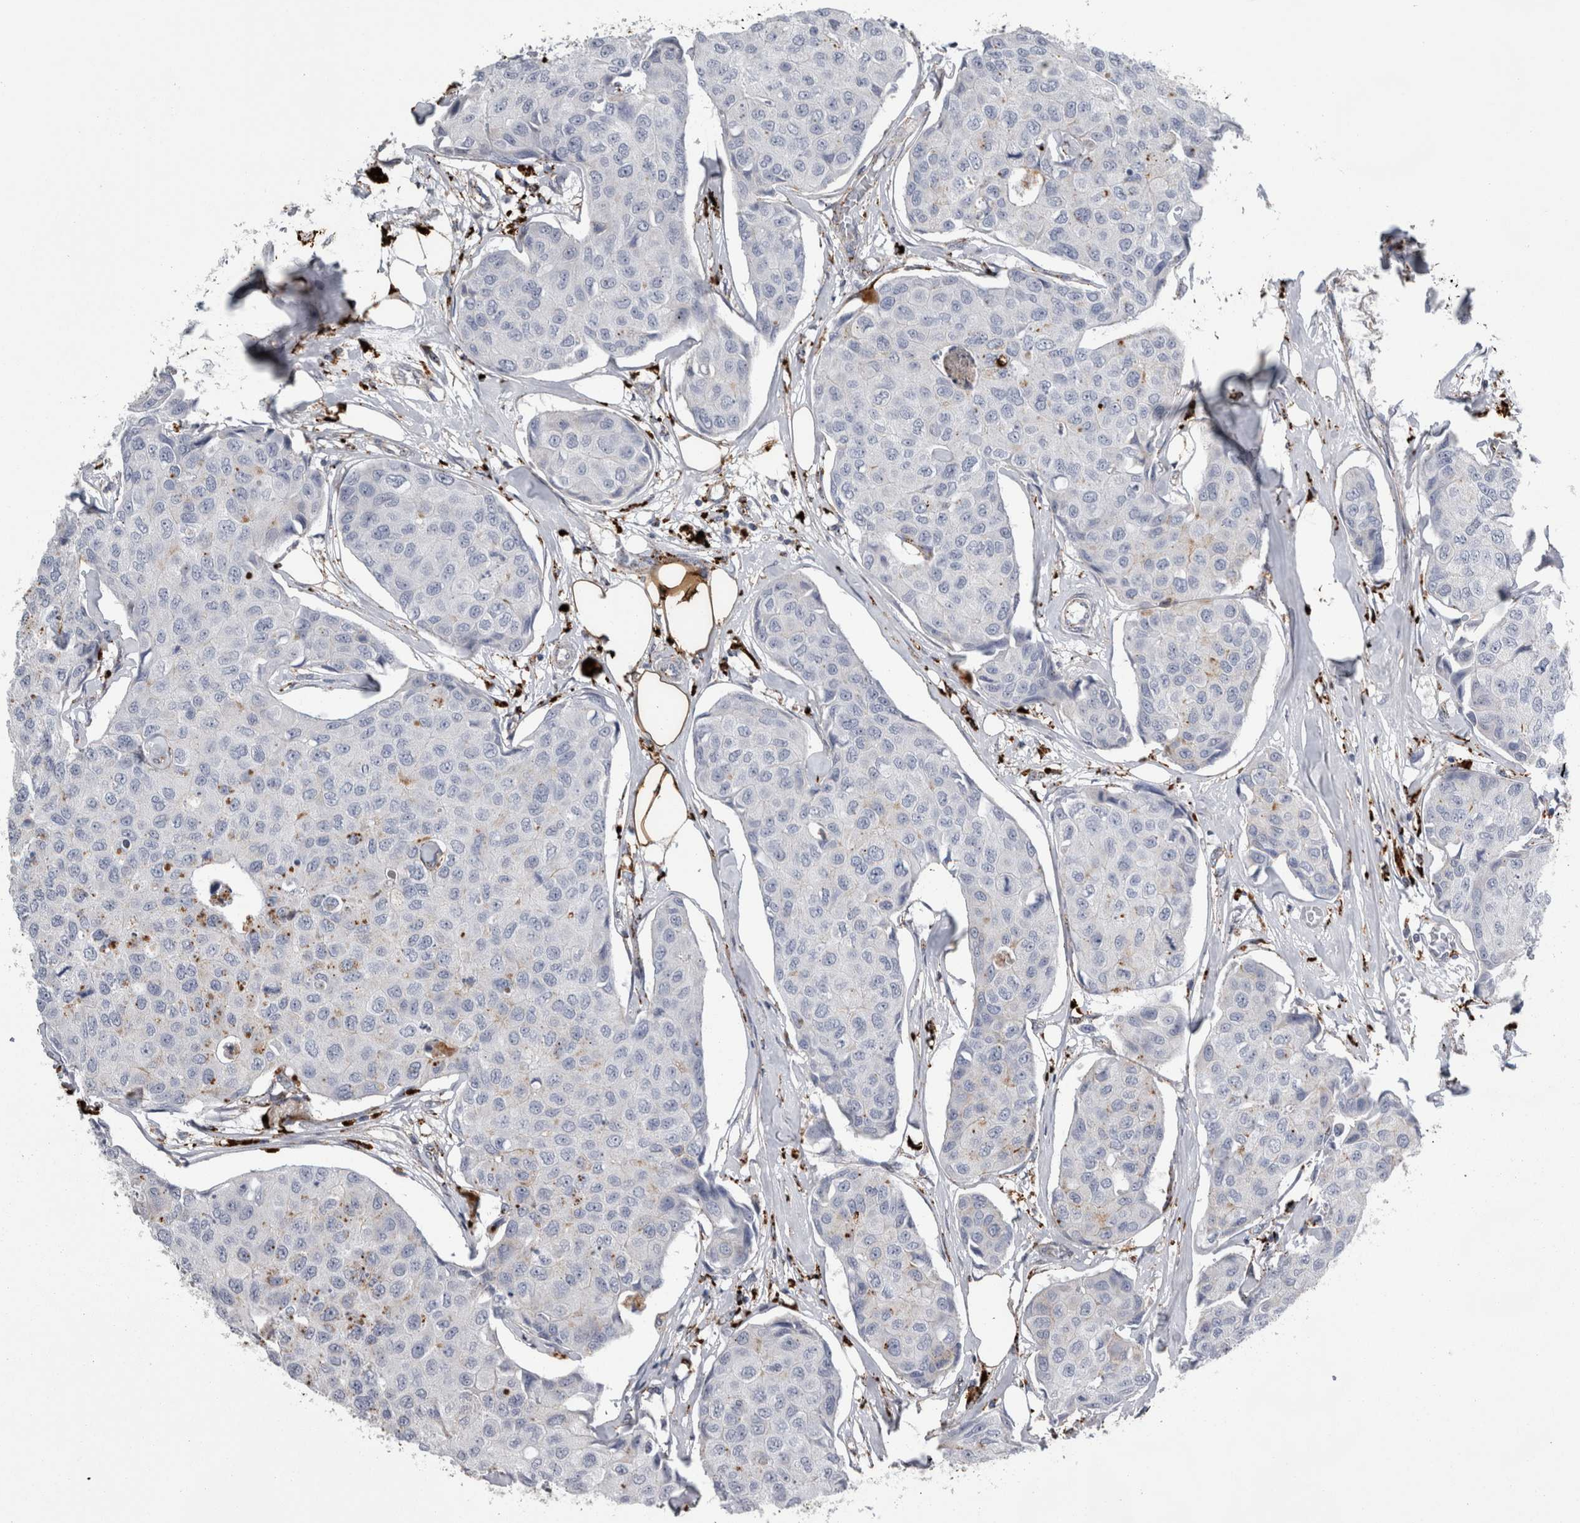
{"staining": {"intensity": "weak", "quantity": "<25%", "location": "cytoplasmic/membranous"}, "tissue": "breast cancer", "cell_type": "Tumor cells", "image_type": "cancer", "snomed": [{"axis": "morphology", "description": "Duct carcinoma"}, {"axis": "topography", "description": "Breast"}], "caption": "Human breast cancer stained for a protein using immunohistochemistry (IHC) demonstrates no staining in tumor cells.", "gene": "DPP7", "patient": {"sex": "female", "age": 80}}